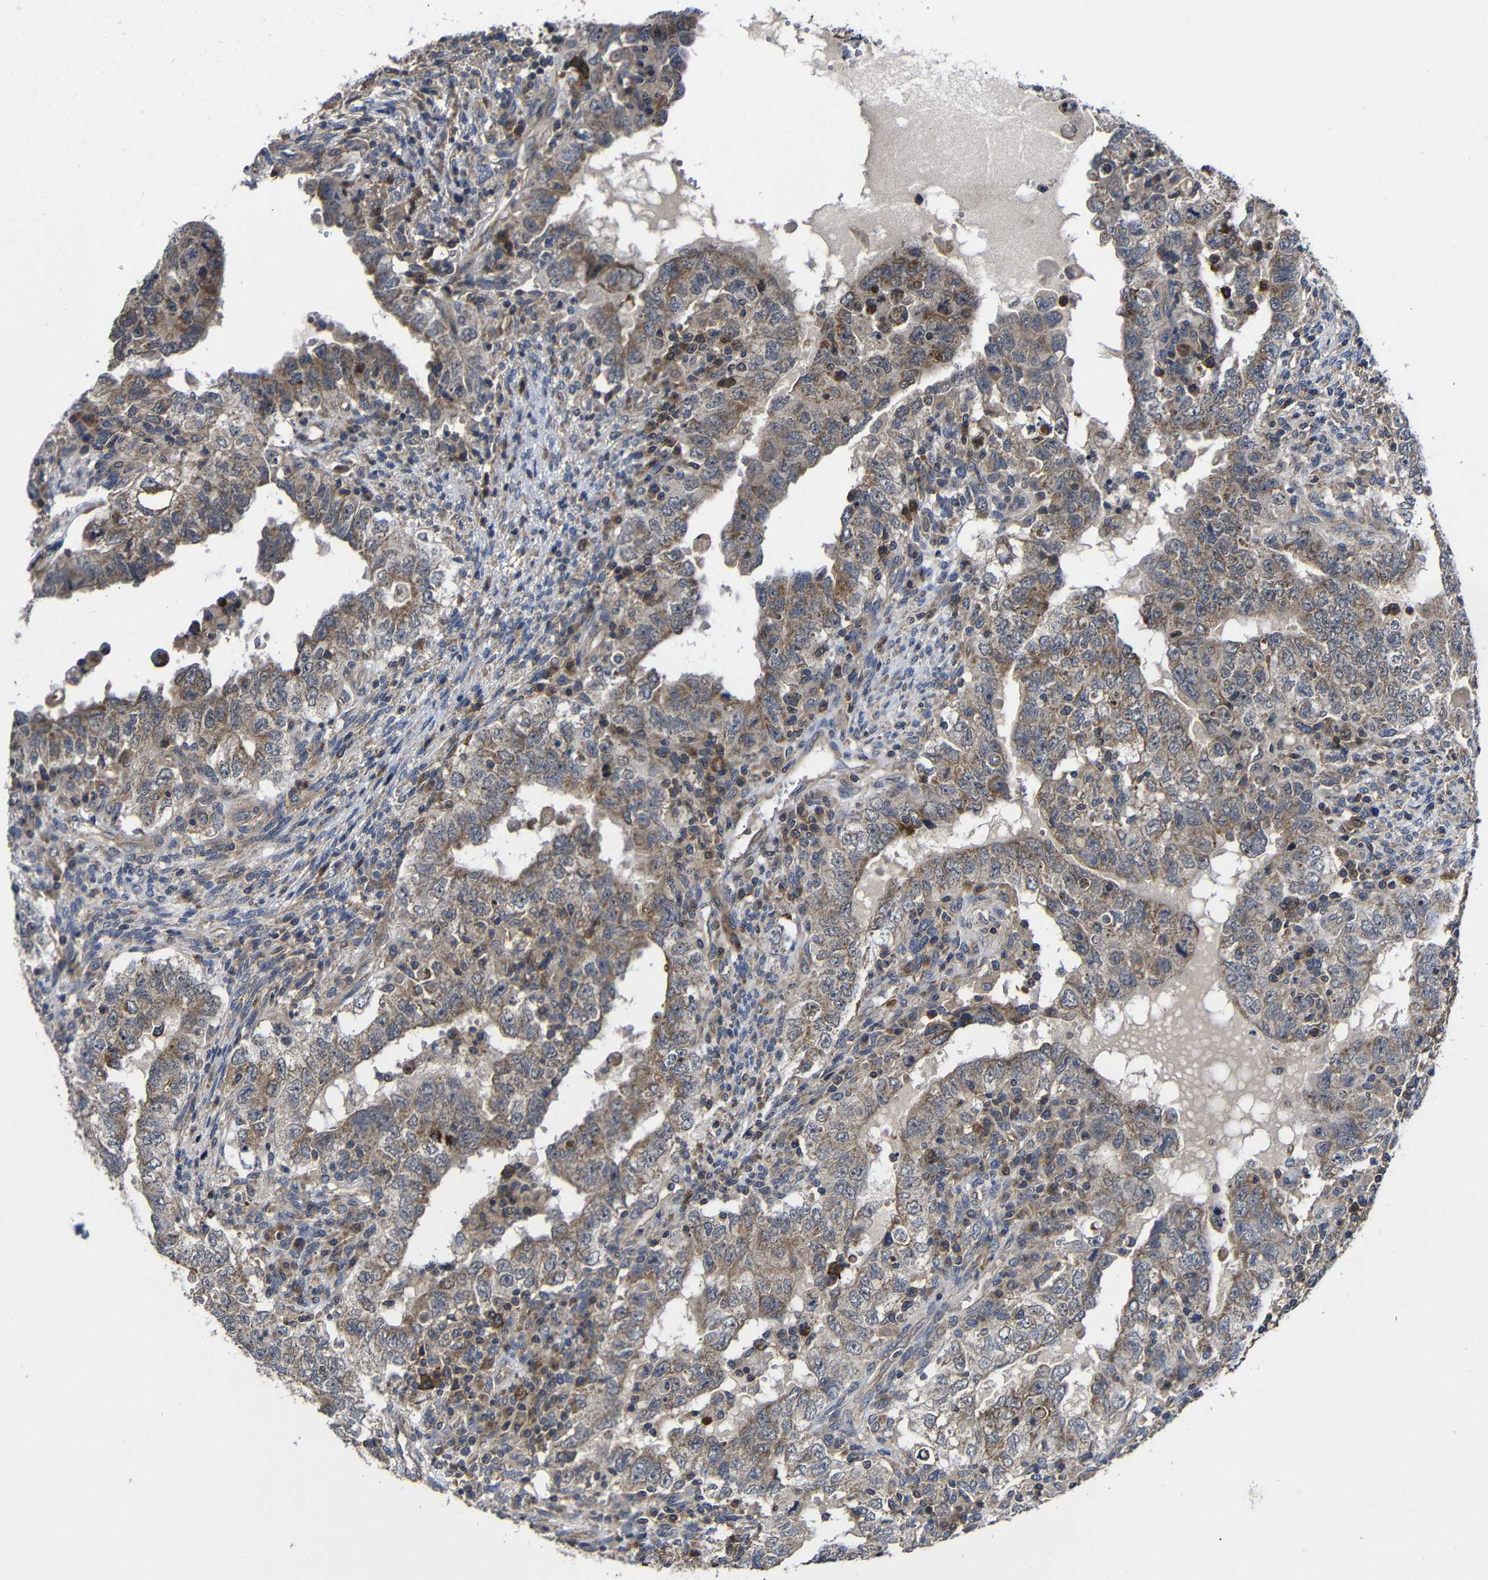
{"staining": {"intensity": "moderate", "quantity": ">75%", "location": "cytoplasmic/membranous"}, "tissue": "testis cancer", "cell_type": "Tumor cells", "image_type": "cancer", "snomed": [{"axis": "morphology", "description": "Carcinoma, Embryonal, NOS"}, {"axis": "topography", "description": "Testis"}], "caption": "Protein expression analysis of human testis cancer reveals moderate cytoplasmic/membranous staining in about >75% of tumor cells. (Stains: DAB (3,3'-diaminobenzidine) in brown, nuclei in blue, Microscopy: brightfield microscopy at high magnification).", "gene": "LPAR5", "patient": {"sex": "male", "age": 26}}